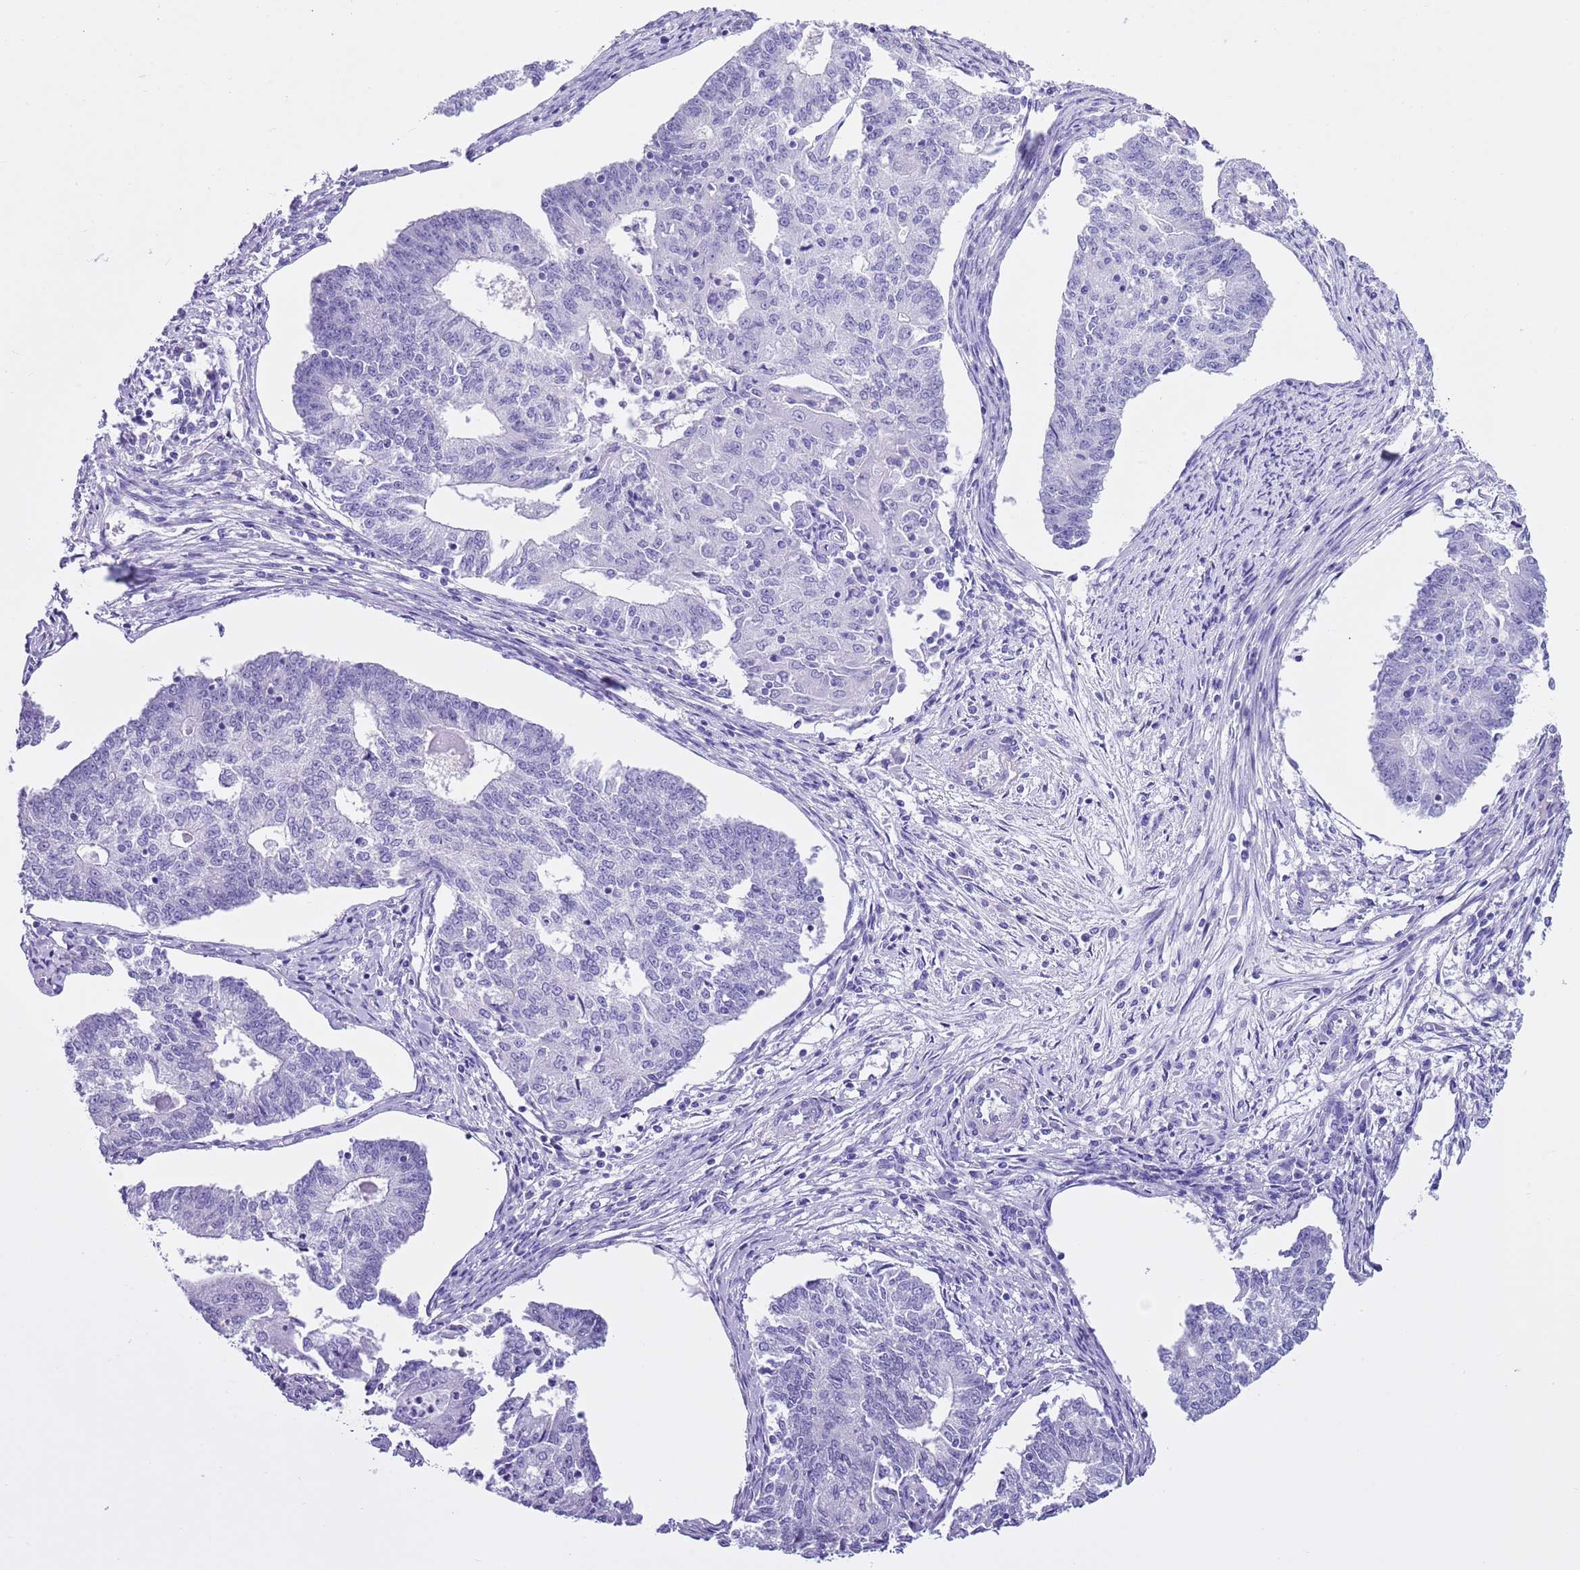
{"staining": {"intensity": "negative", "quantity": "none", "location": "none"}, "tissue": "endometrial cancer", "cell_type": "Tumor cells", "image_type": "cancer", "snomed": [{"axis": "morphology", "description": "Adenocarcinoma, NOS"}, {"axis": "topography", "description": "Endometrium"}], "caption": "Immunohistochemical staining of endometrial cancer (adenocarcinoma) shows no significant positivity in tumor cells.", "gene": "TMEM185B", "patient": {"sex": "female", "age": 56}}